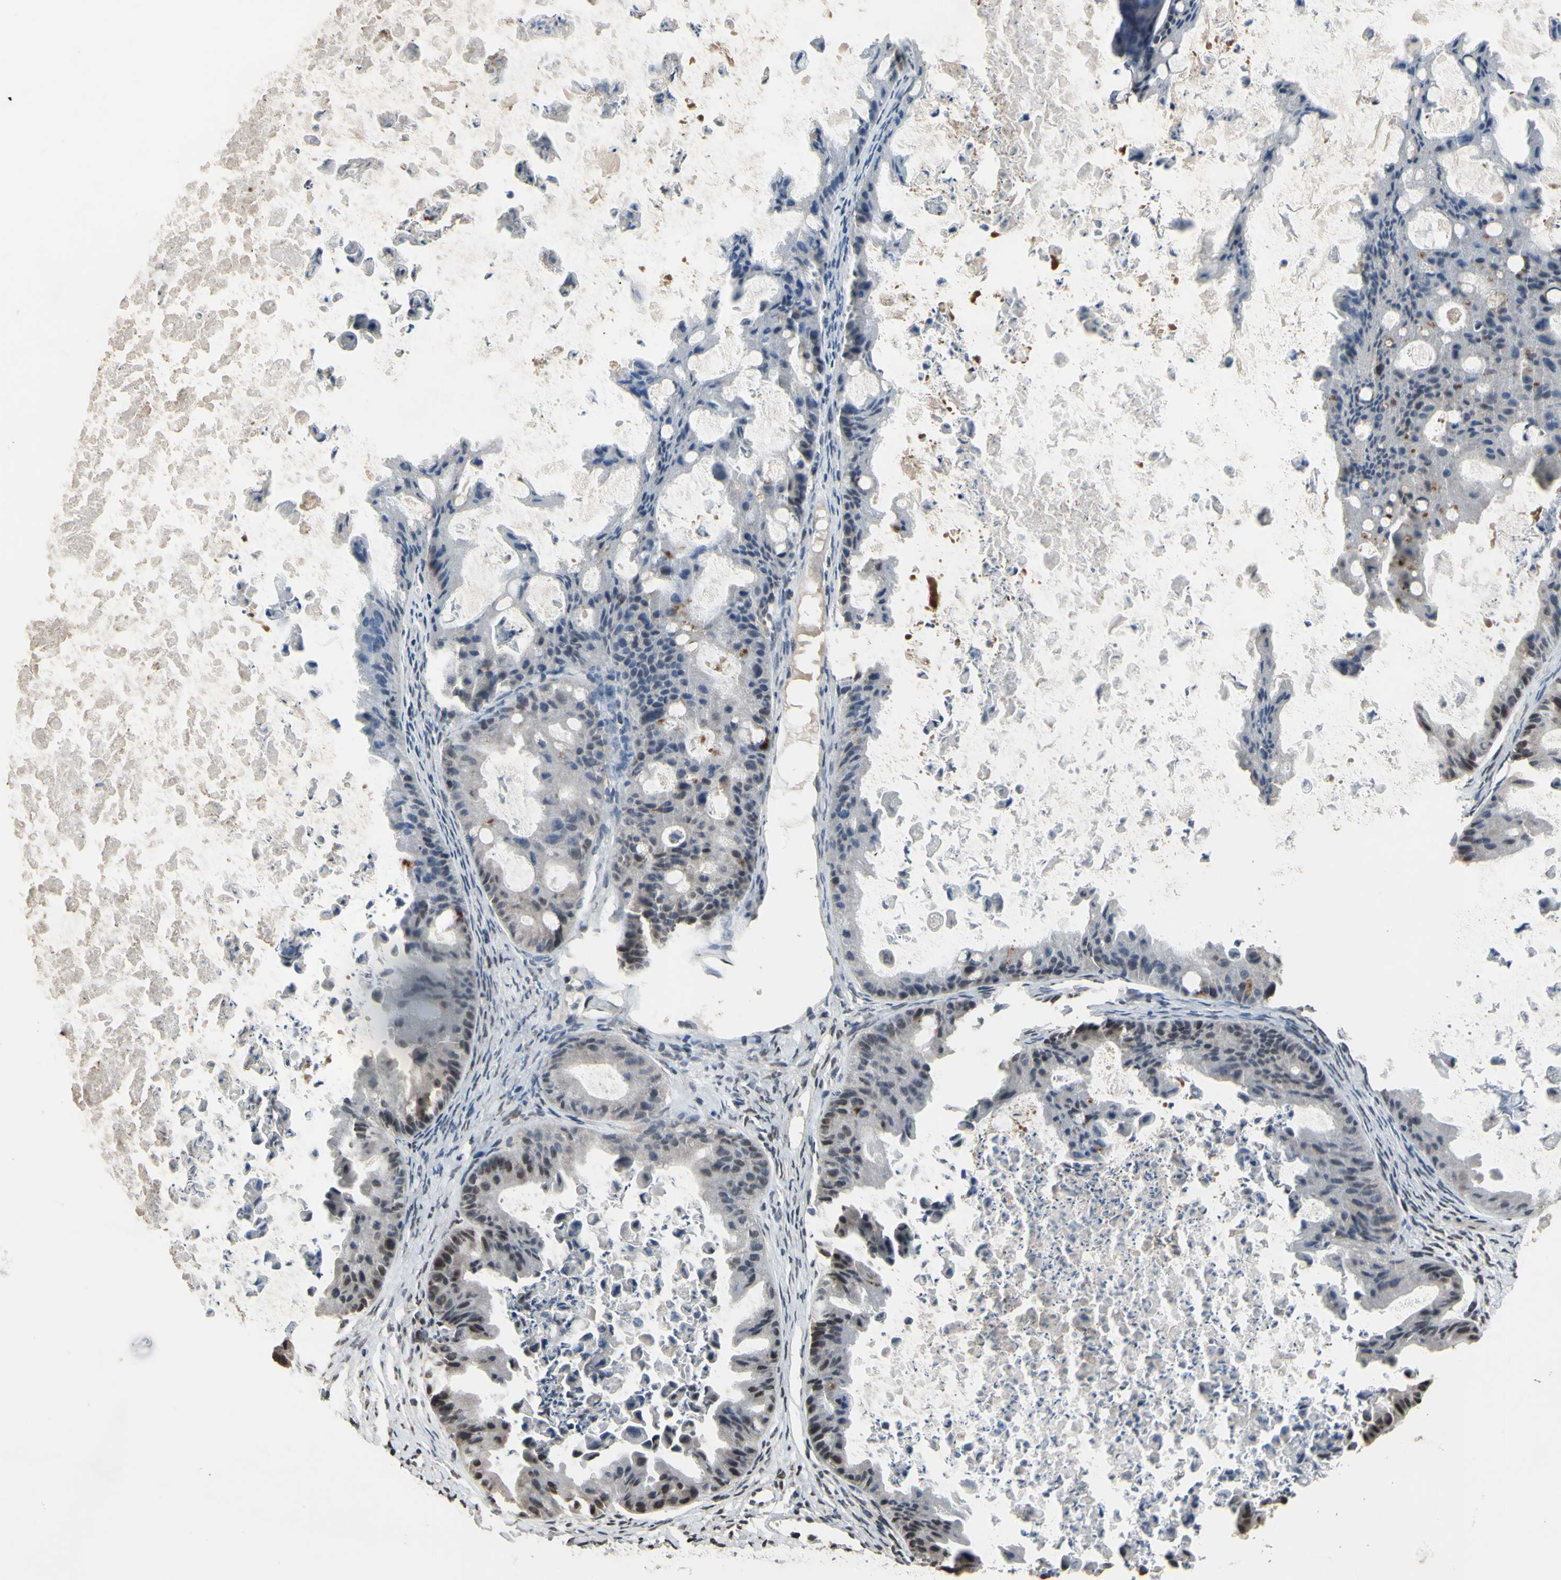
{"staining": {"intensity": "strong", "quantity": "<25%", "location": "nuclear"}, "tissue": "ovarian cancer", "cell_type": "Tumor cells", "image_type": "cancer", "snomed": [{"axis": "morphology", "description": "Cystadenocarcinoma, mucinous, NOS"}, {"axis": "topography", "description": "Ovary"}], "caption": "Ovarian cancer (mucinous cystadenocarcinoma) was stained to show a protein in brown. There is medium levels of strong nuclear positivity in about <25% of tumor cells. The staining was performed using DAB (3,3'-diaminobenzidine), with brown indicating positive protein expression. Nuclei are stained blue with hematoxylin.", "gene": "ZNF174", "patient": {"sex": "female", "age": 37}}